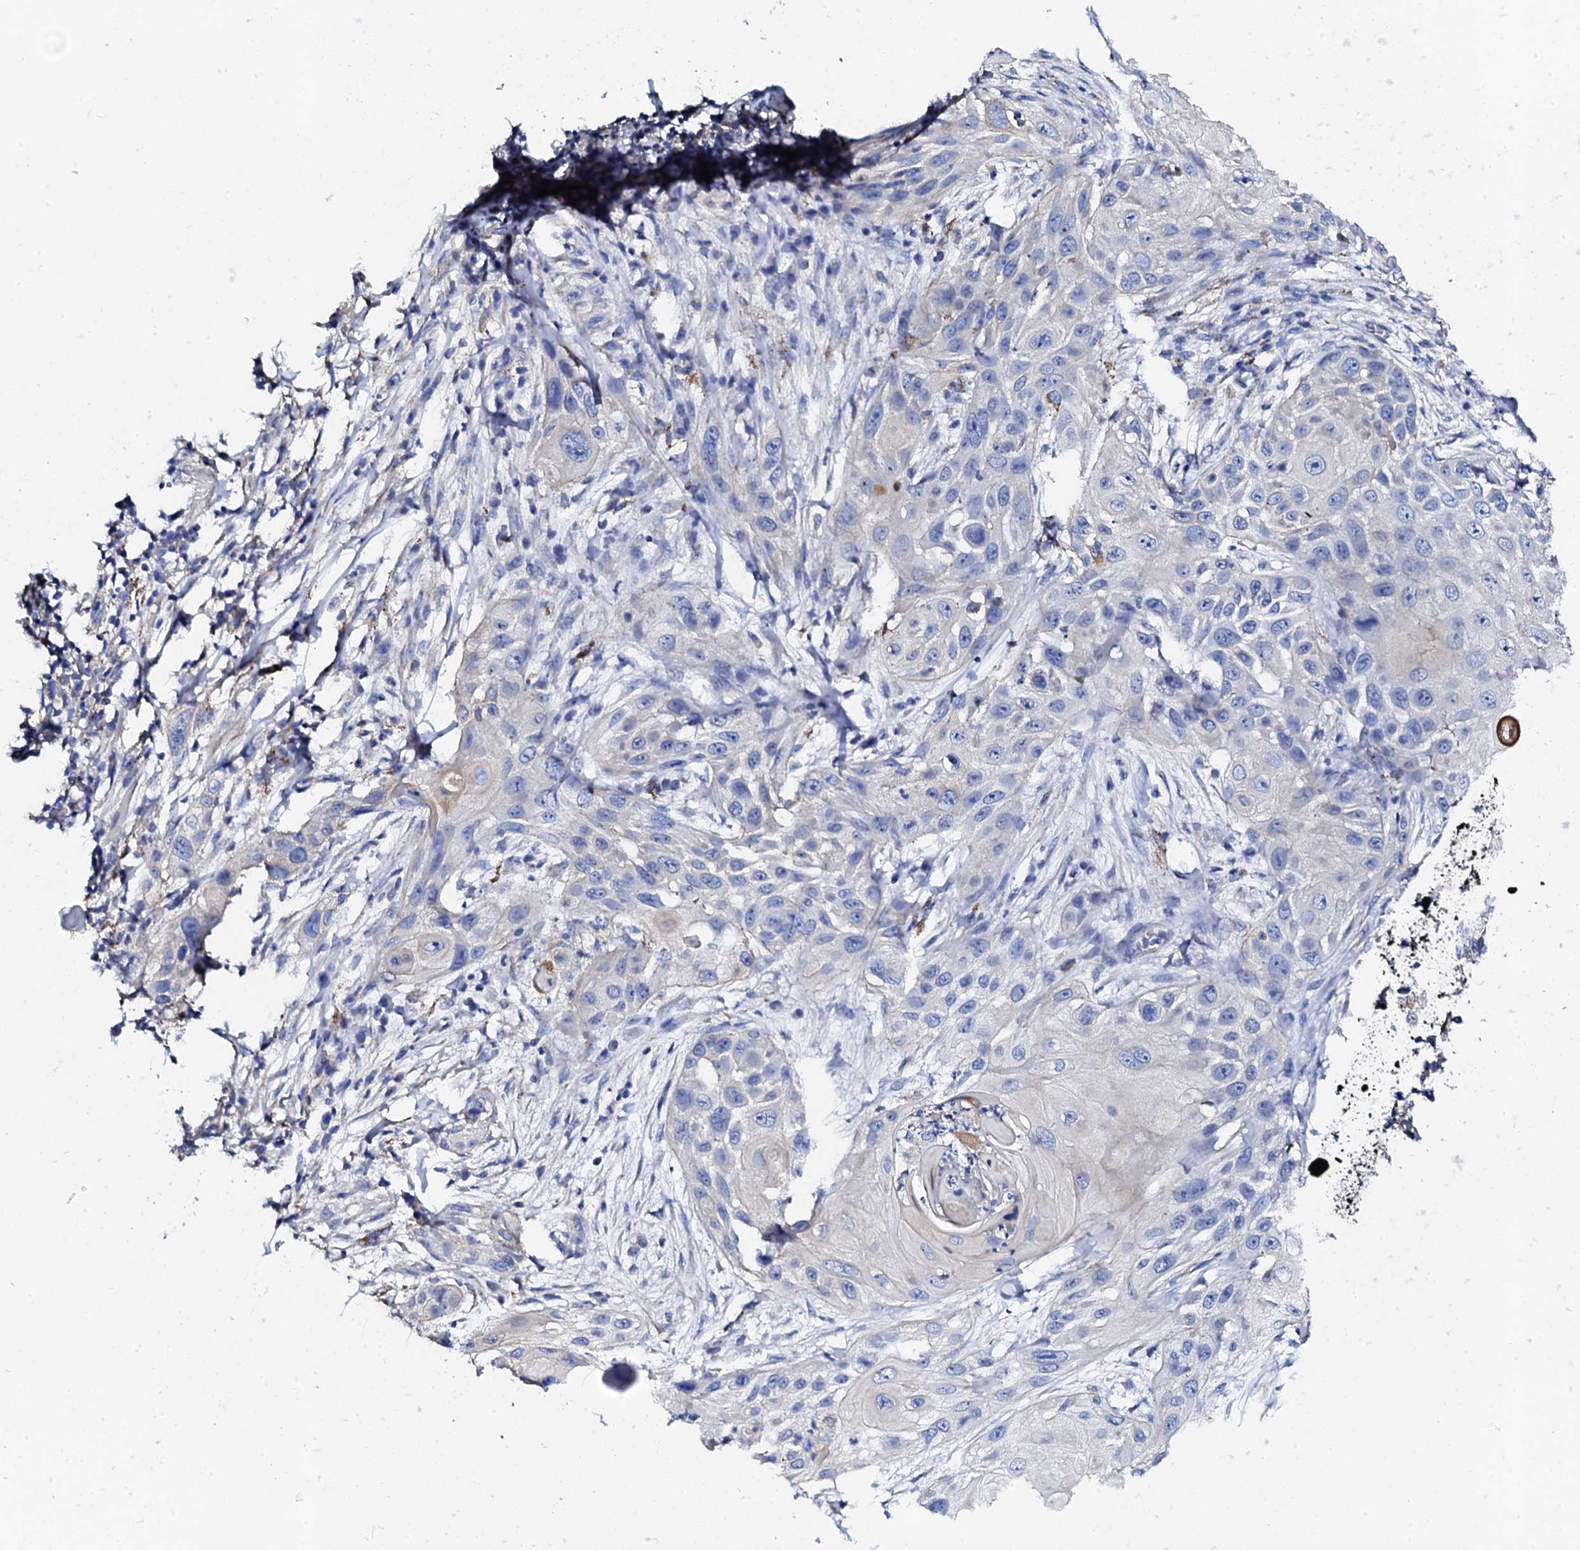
{"staining": {"intensity": "negative", "quantity": "none", "location": "none"}, "tissue": "skin cancer", "cell_type": "Tumor cells", "image_type": "cancer", "snomed": [{"axis": "morphology", "description": "Squamous cell carcinoma, NOS"}, {"axis": "topography", "description": "Skin"}], "caption": "The image exhibits no significant expression in tumor cells of skin cancer (squamous cell carcinoma).", "gene": "KLHL32", "patient": {"sex": "female", "age": 44}}